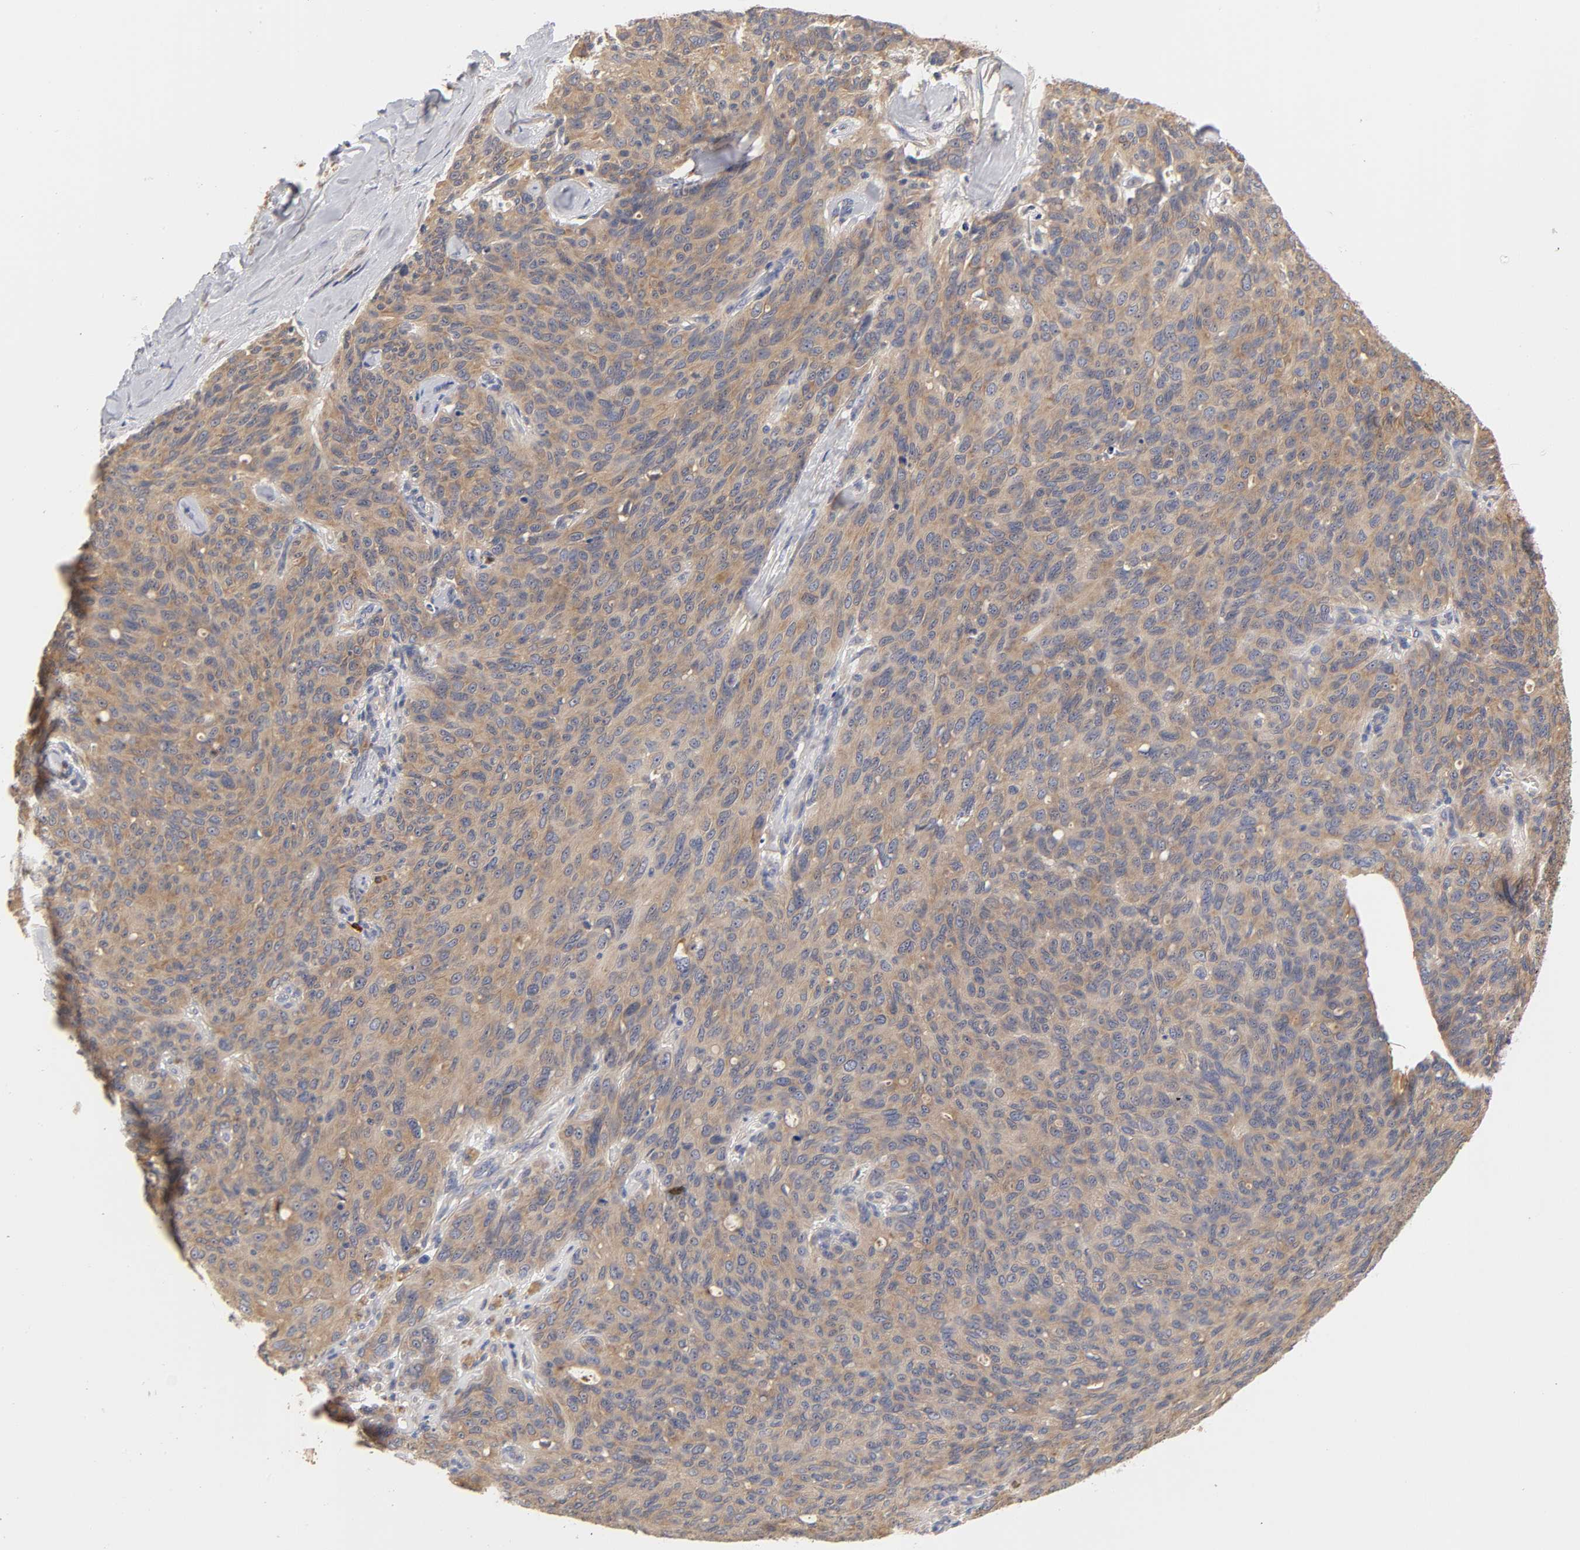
{"staining": {"intensity": "moderate", "quantity": ">75%", "location": "cytoplasmic/membranous"}, "tissue": "ovarian cancer", "cell_type": "Tumor cells", "image_type": "cancer", "snomed": [{"axis": "morphology", "description": "Carcinoma, endometroid"}, {"axis": "topography", "description": "Ovary"}], "caption": "This photomicrograph demonstrates immunohistochemistry staining of human ovarian cancer (endometroid carcinoma), with medium moderate cytoplasmic/membranous staining in about >75% of tumor cells.", "gene": "RPS29", "patient": {"sex": "female", "age": 60}}